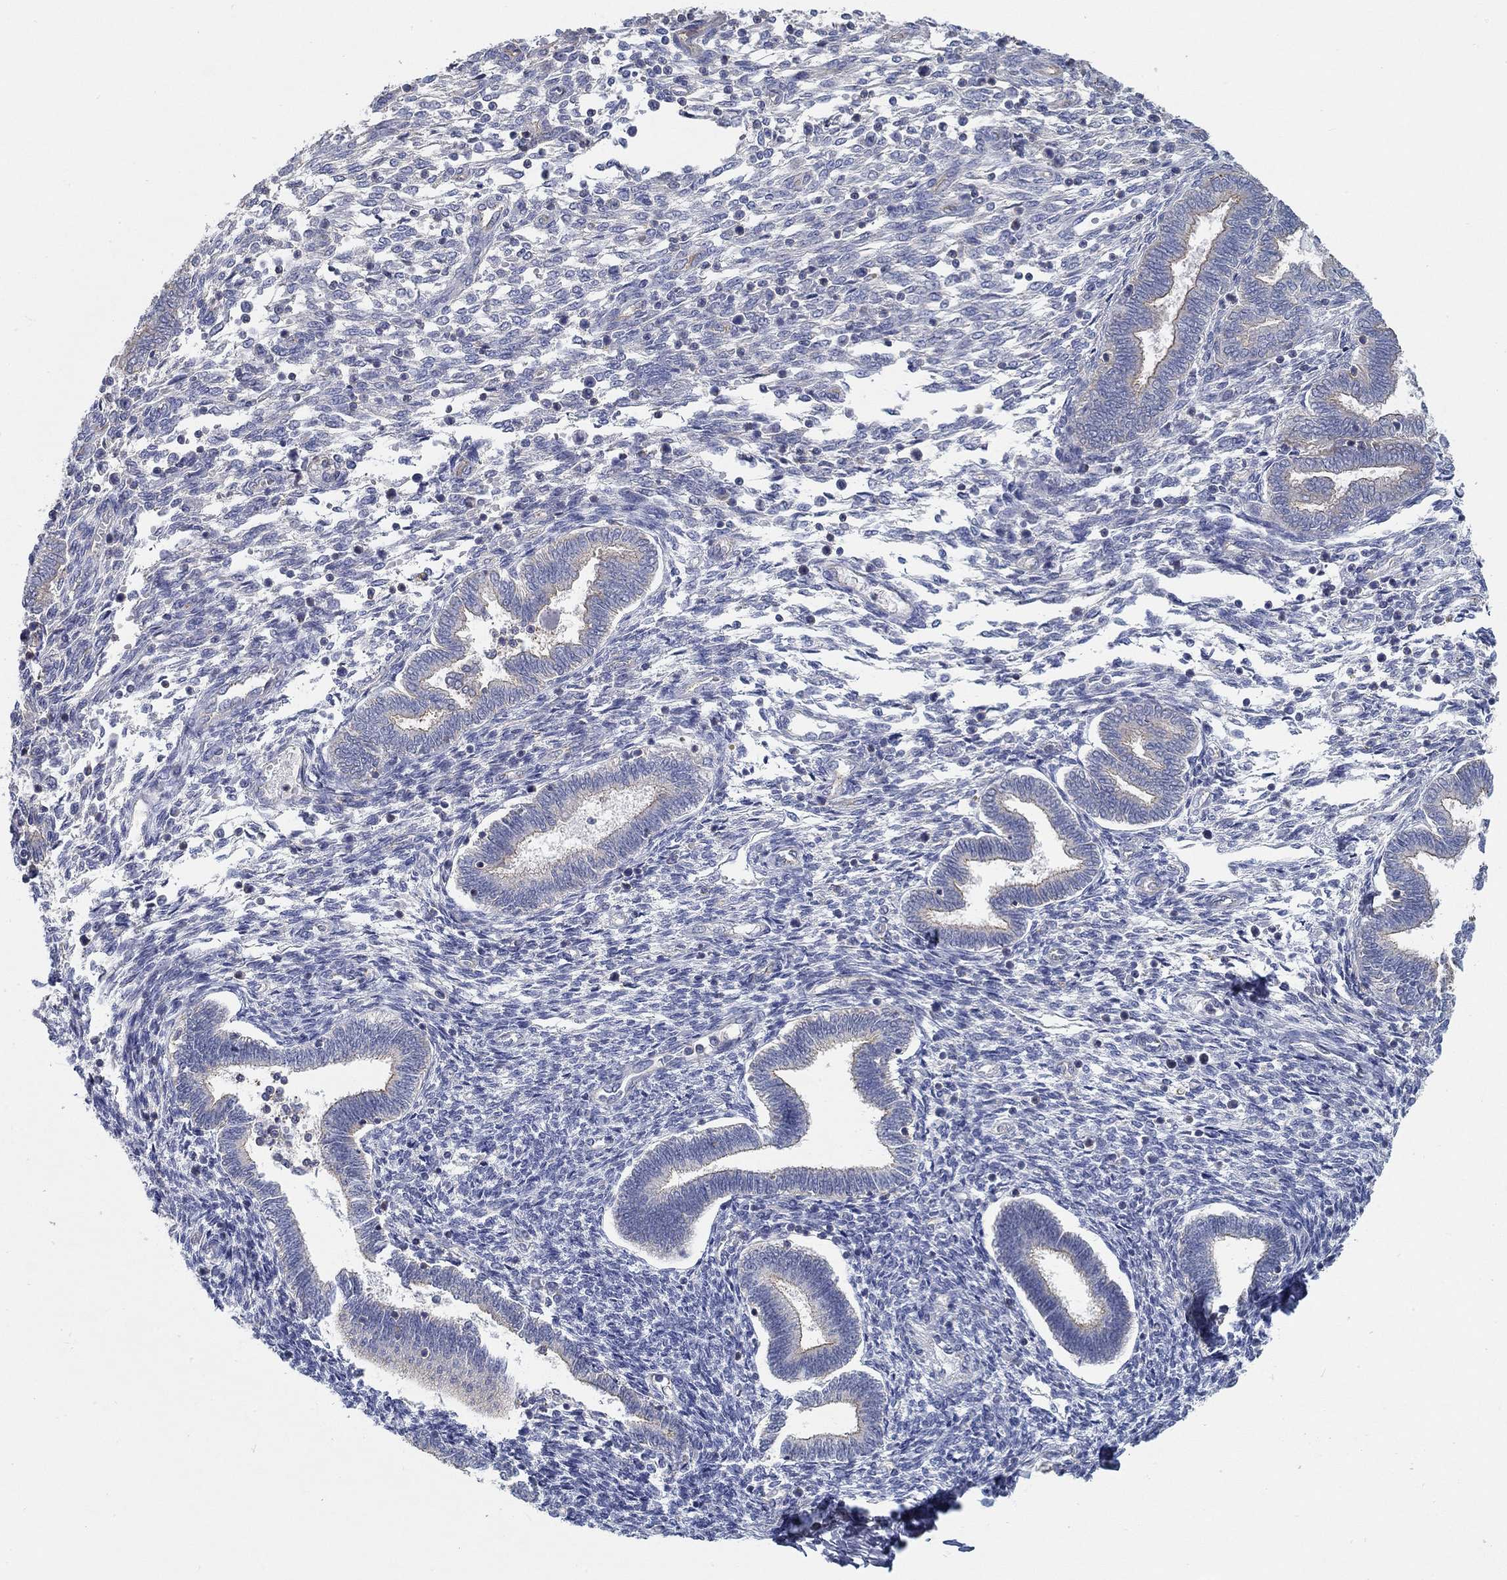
{"staining": {"intensity": "negative", "quantity": "none", "location": "none"}, "tissue": "endometrium", "cell_type": "Cells in endometrial stroma", "image_type": "normal", "snomed": [{"axis": "morphology", "description": "Normal tissue, NOS"}, {"axis": "topography", "description": "Endometrium"}], "caption": "Histopathology image shows no significant protein staining in cells in endometrial stroma of normal endometrium. (Brightfield microscopy of DAB immunohistochemistry (IHC) at high magnification).", "gene": "BBOF1", "patient": {"sex": "female", "age": 42}}